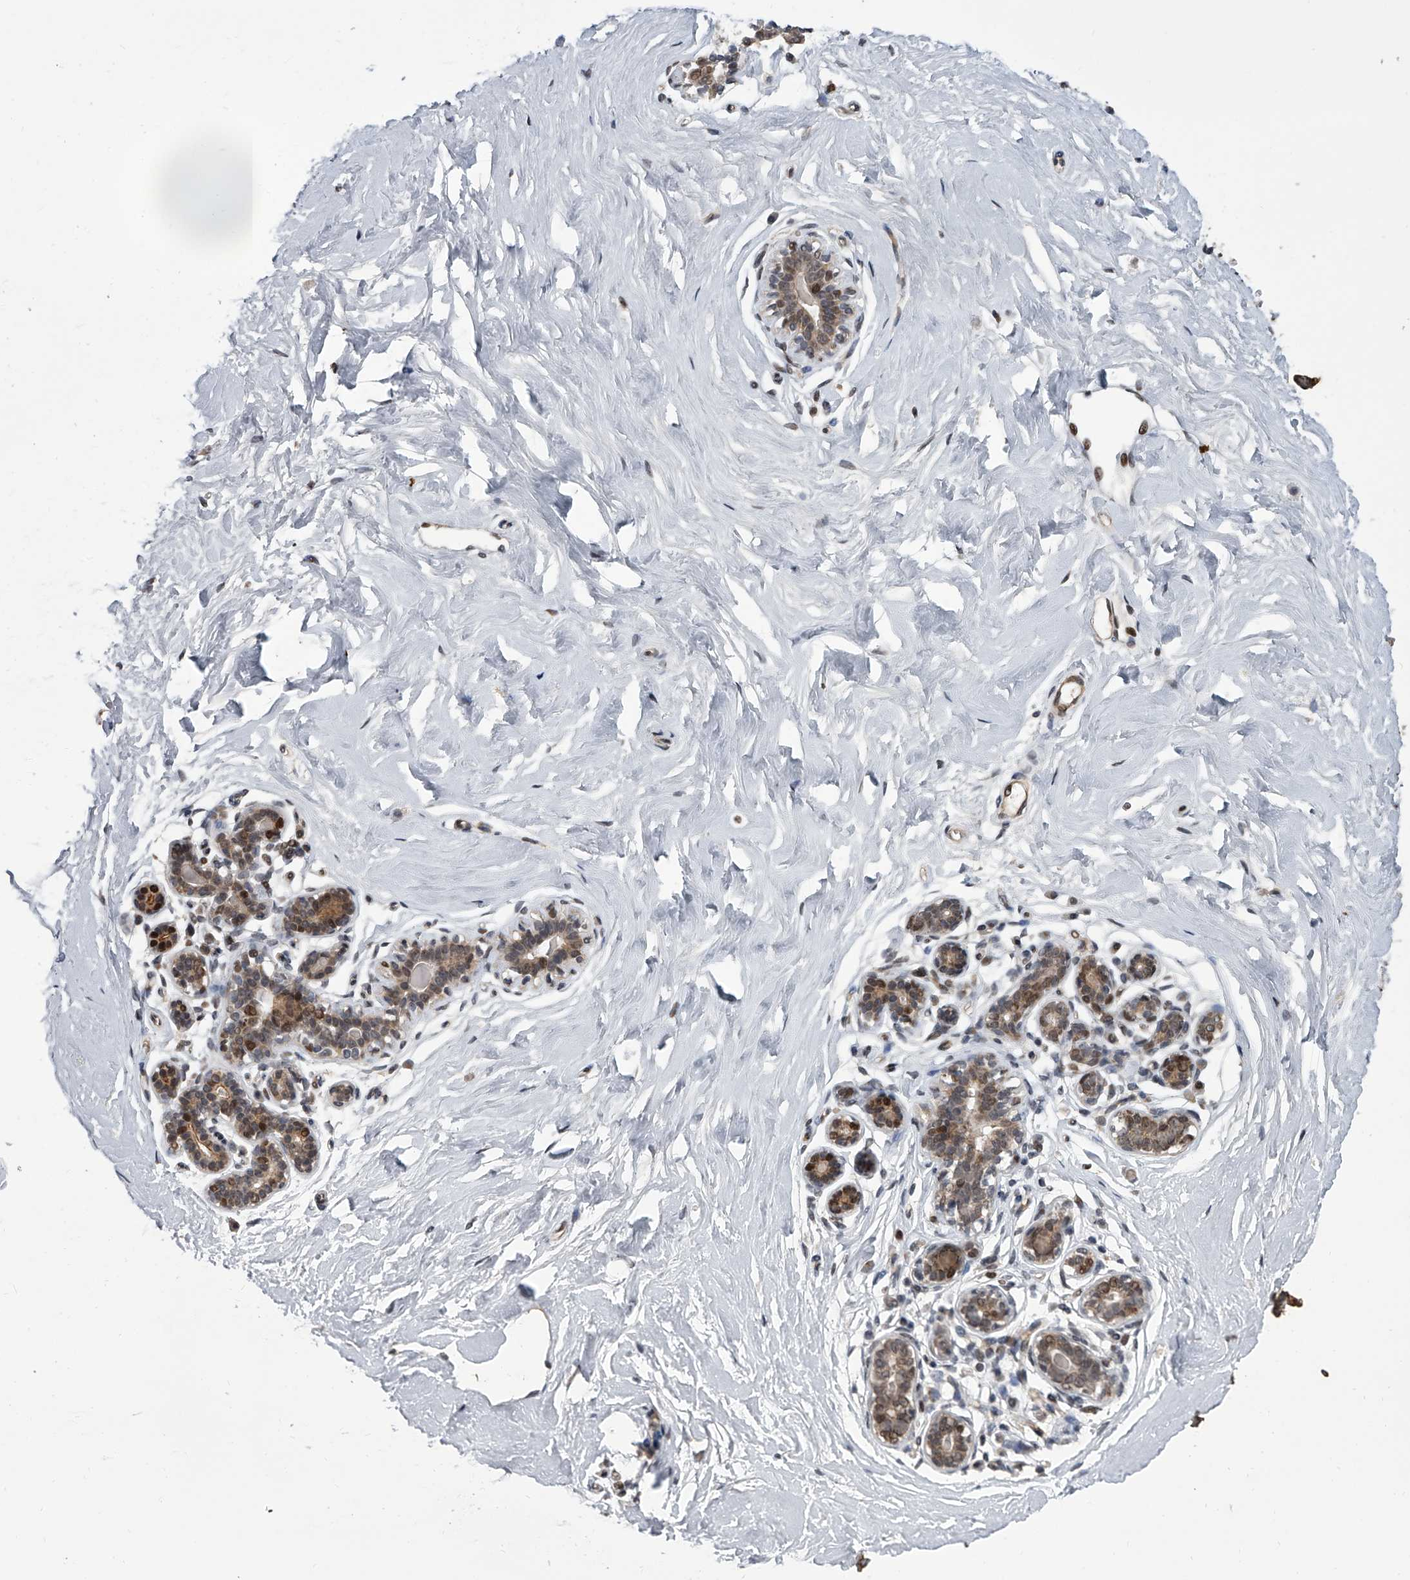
{"staining": {"intensity": "strong", "quantity": ">75%", "location": "nuclear"}, "tissue": "breast", "cell_type": "Adipocytes", "image_type": "normal", "snomed": [{"axis": "morphology", "description": "Normal tissue, NOS"}, {"axis": "morphology", "description": "Adenoma, NOS"}, {"axis": "topography", "description": "Breast"}], "caption": "High-magnification brightfield microscopy of unremarkable breast stained with DAB (brown) and counterstained with hematoxylin (blue). adipocytes exhibit strong nuclear positivity is appreciated in approximately>75% of cells.", "gene": "ZNF426", "patient": {"sex": "female", "age": 23}}